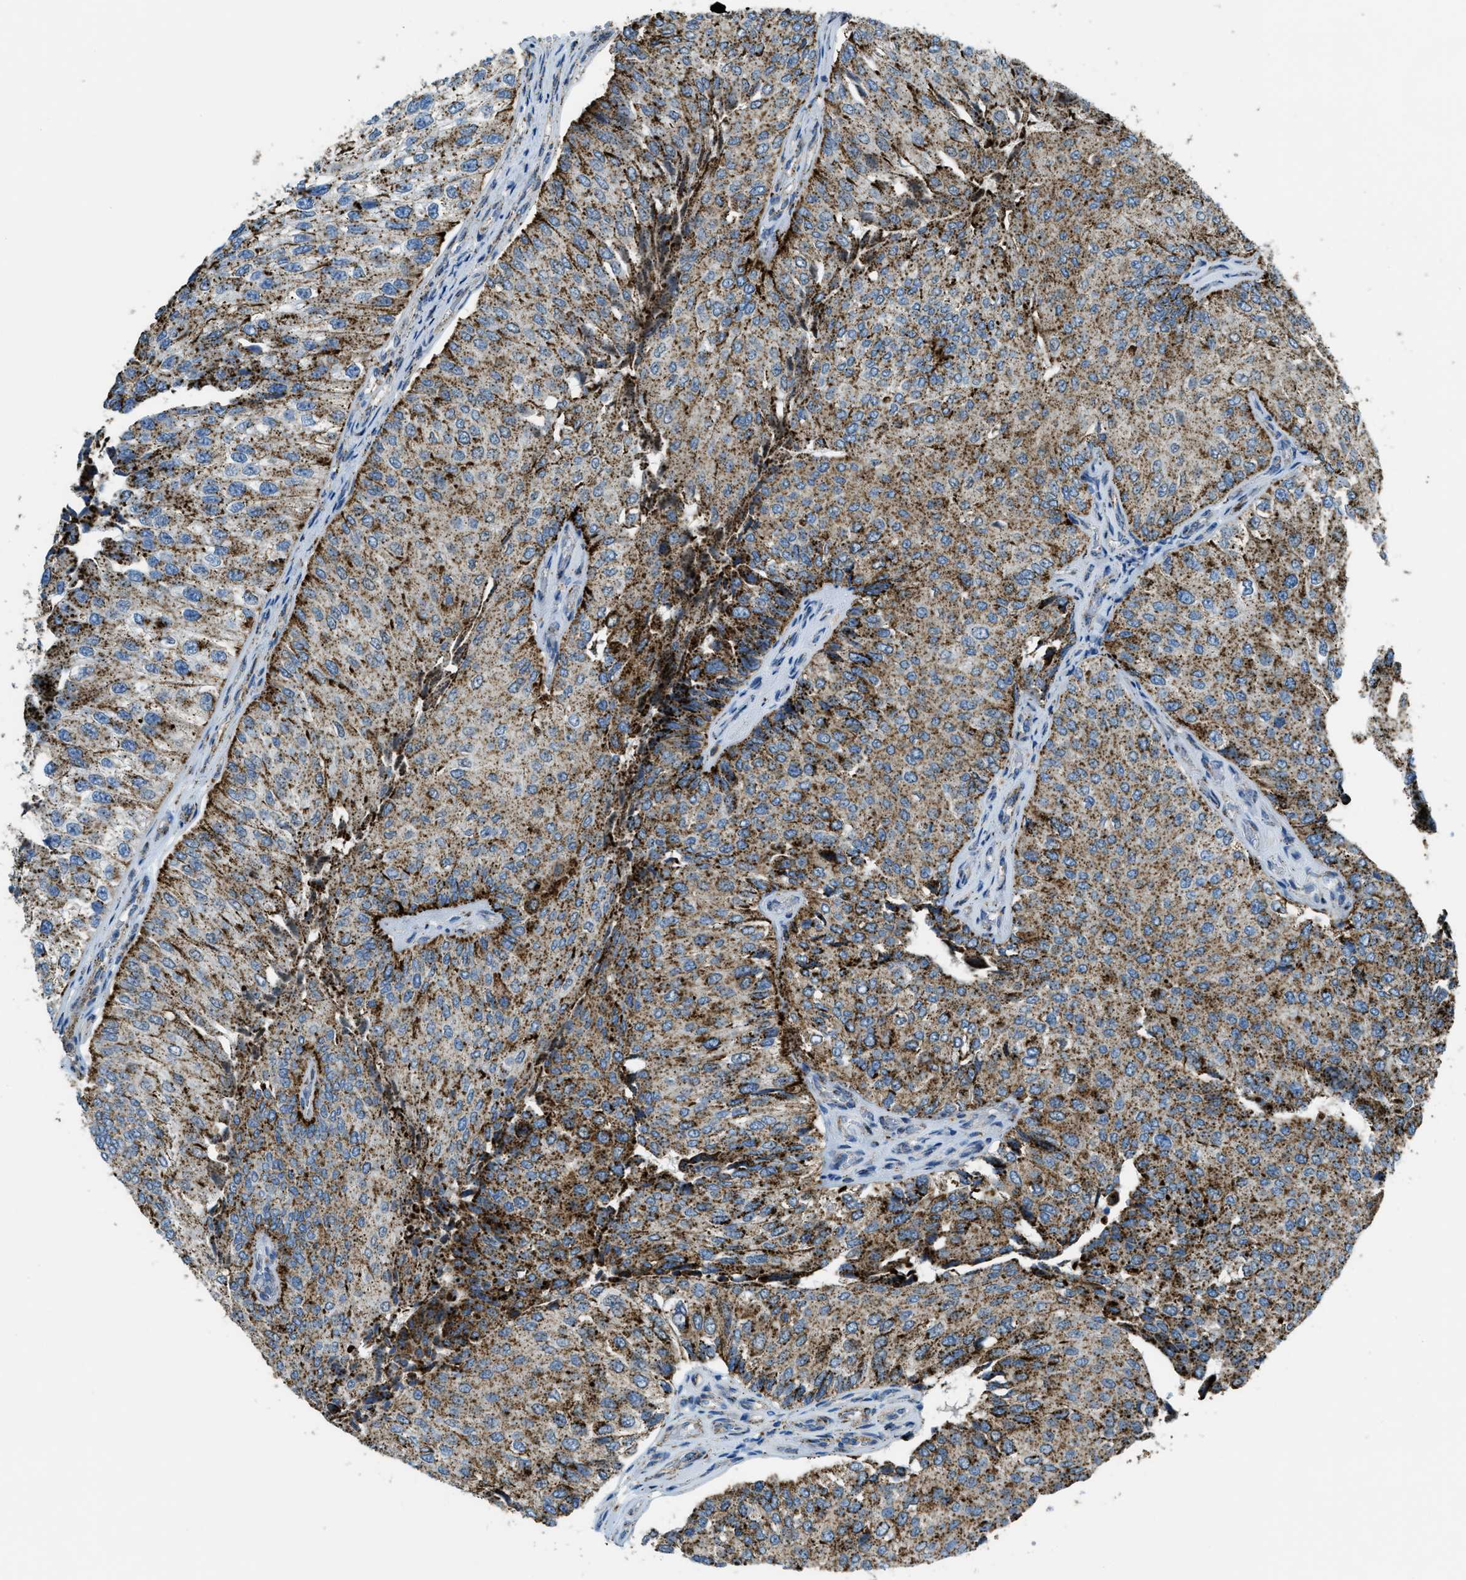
{"staining": {"intensity": "strong", "quantity": ">75%", "location": "cytoplasmic/membranous"}, "tissue": "urothelial cancer", "cell_type": "Tumor cells", "image_type": "cancer", "snomed": [{"axis": "morphology", "description": "Urothelial carcinoma, High grade"}, {"axis": "topography", "description": "Kidney"}, {"axis": "topography", "description": "Urinary bladder"}], "caption": "This micrograph demonstrates immunohistochemistry staining of urothelial cancer, with high strong cytoplasmic/membranous positivity in about >75% of tumor cells.", "gene": "SCARB2", "patient": {"sex": "male", "age": 77}}